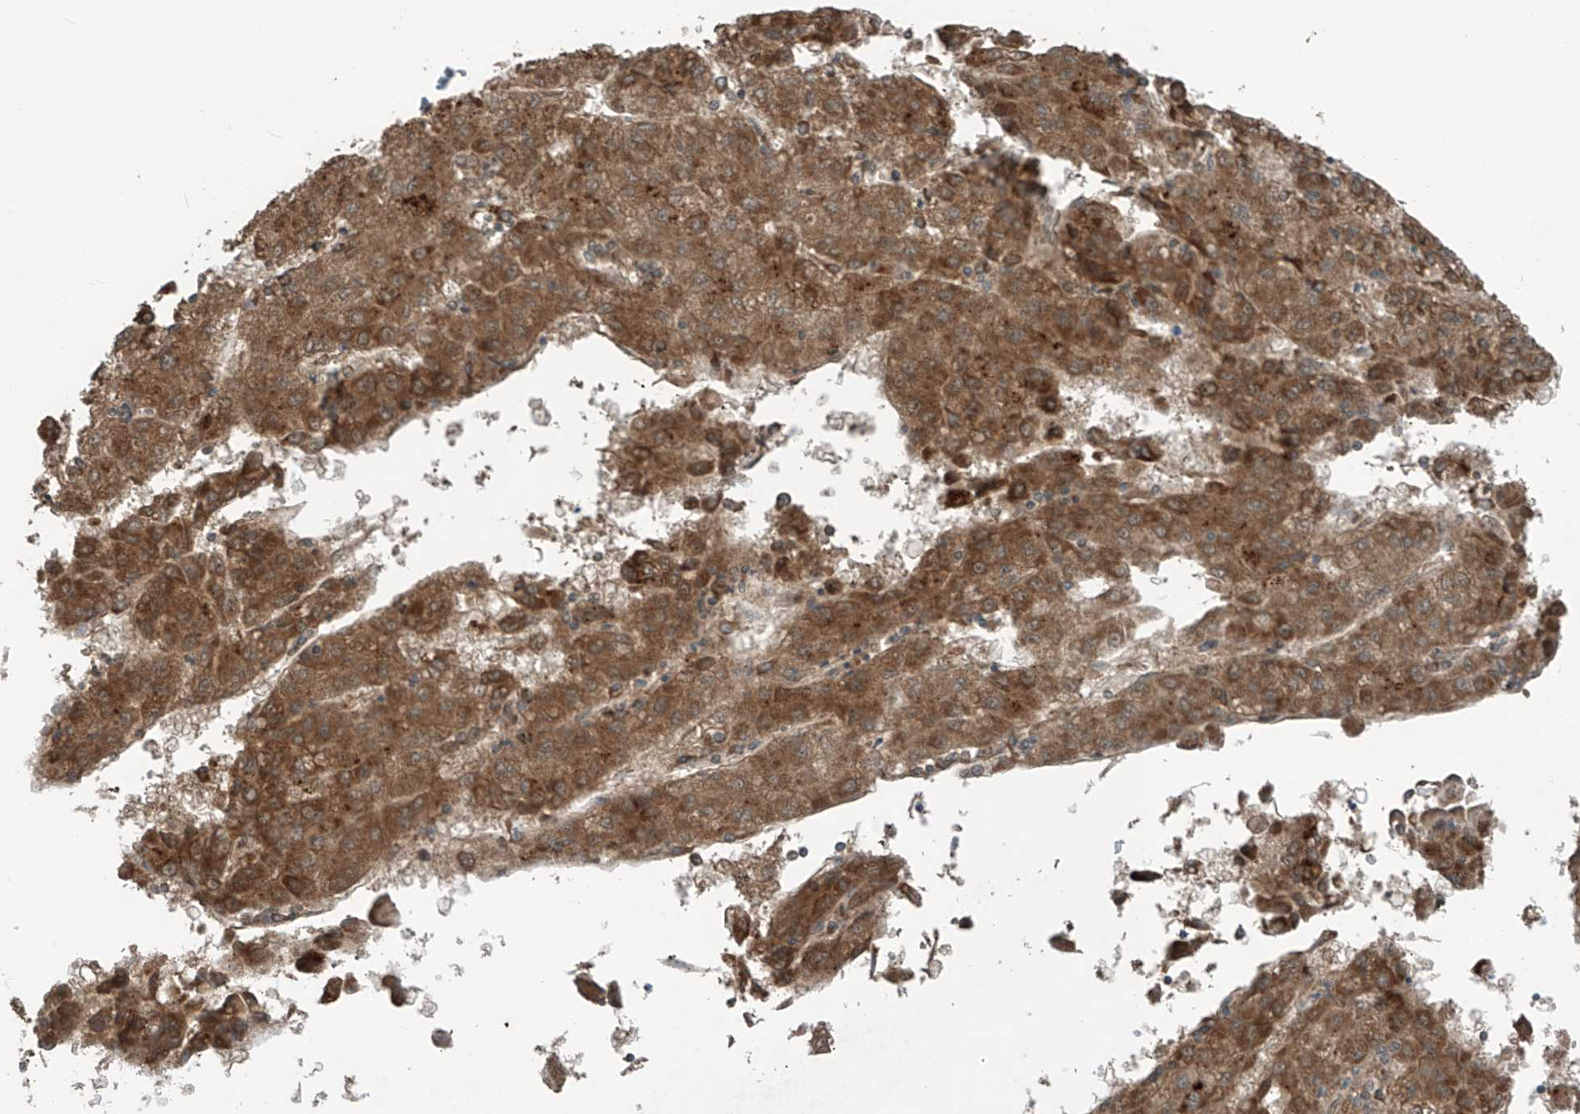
{"staining": {"intensity": "moderate", "quantity": ">75%", "location": "cytoplasmic/membranous"}, "tissue": "liver cancer", "cell_type": "Tumor cells", "image_type": "cancer", "snomed": [{"axis": "morphology", "description": "Carcinoma, Hepatocellular, NOS"}, {"axis": "topography", "description": "Liver"}], "caption": "A brown stain labels moderate cytoplasmic/membranous staining of a protein in liver cancer (hepatocellular carcinoma) tumor cells.", "gene": "SAMD3", "patient": {"sex": "male", "age": 72}}